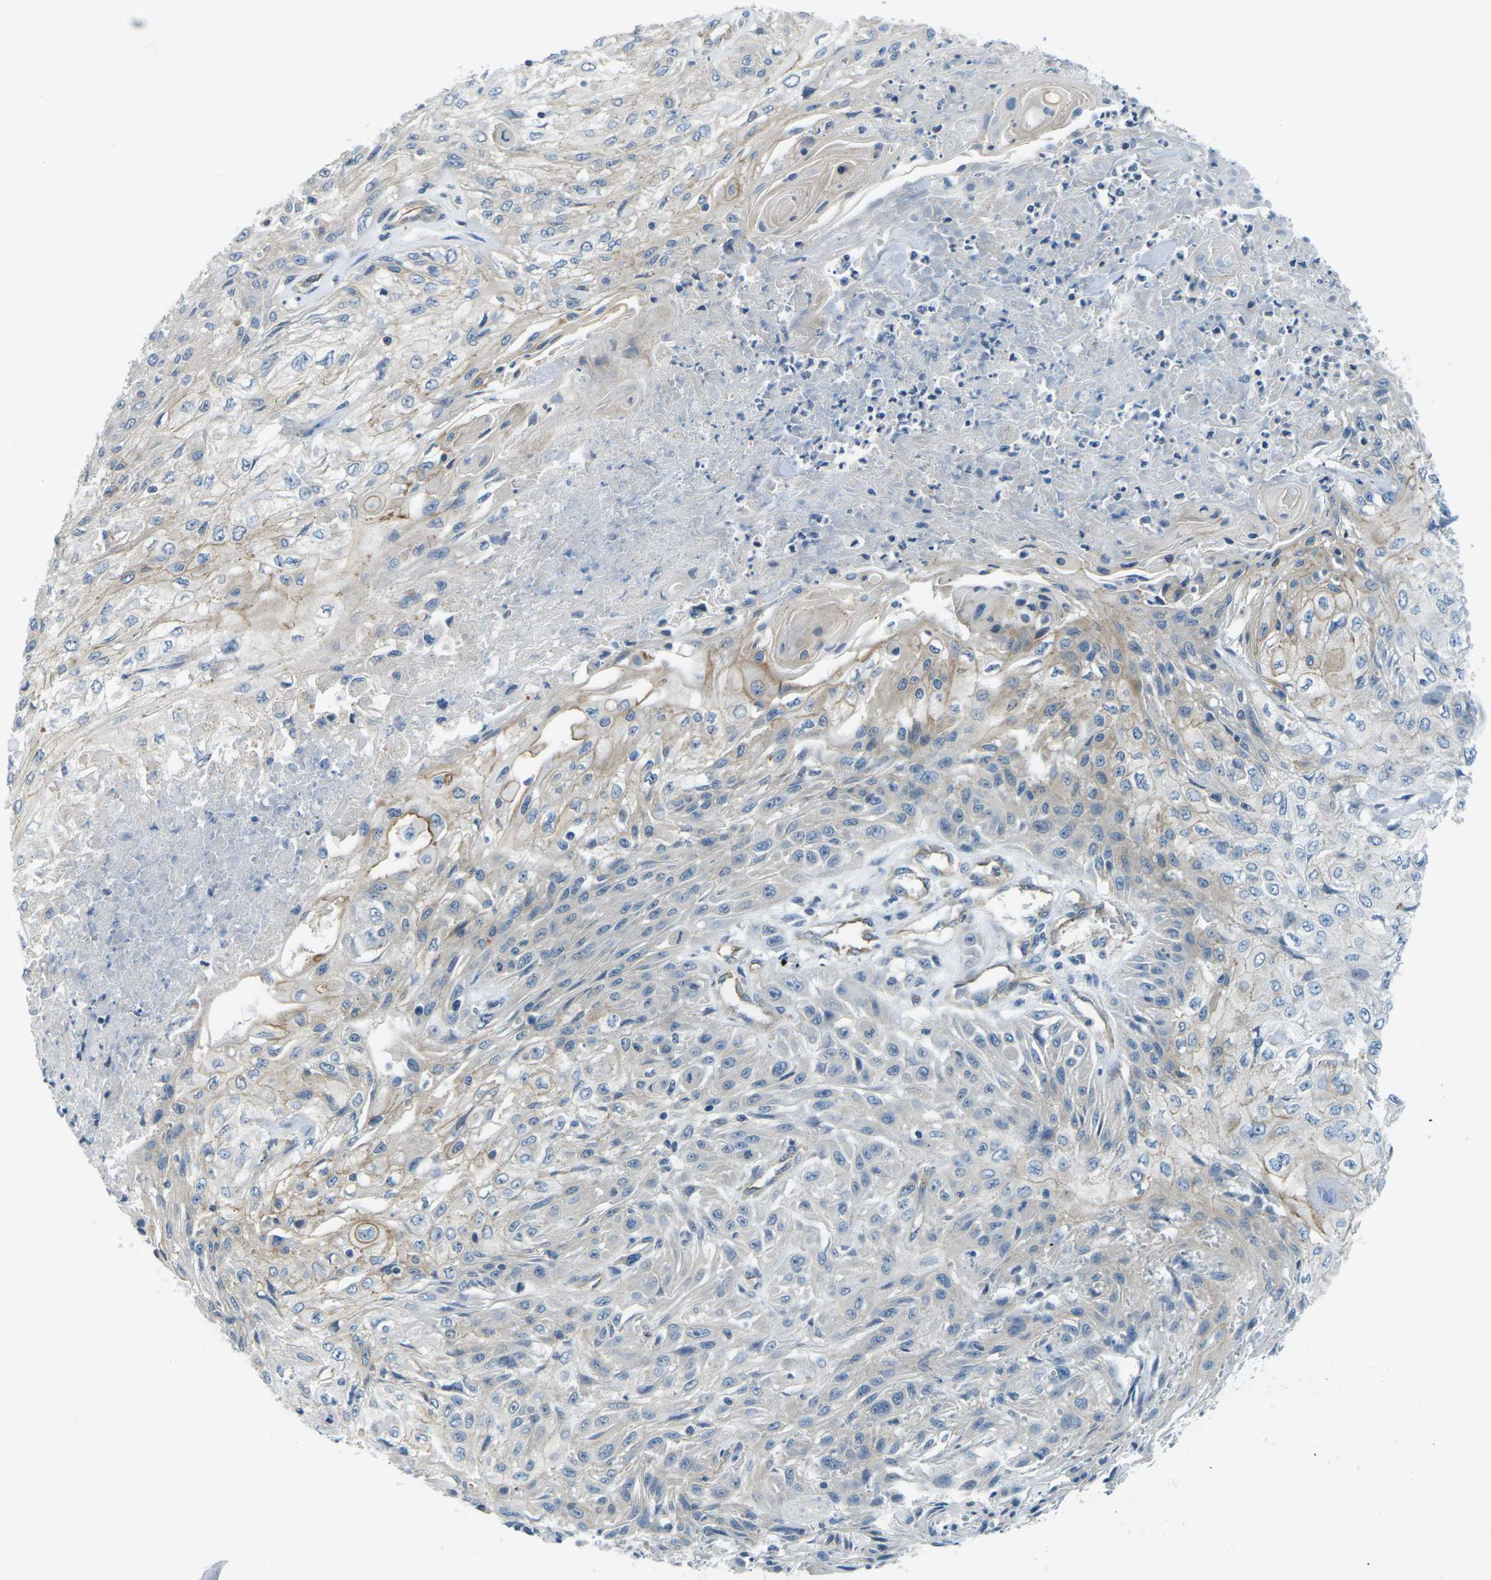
{"staining": {"intensity": "weak", "quantity": "25%-75%", "location": "cytoplasmic/membranous"}, "tissue": "skin cancer", "cell_type": "Tumor cells", "image_type": "cancer", "snomed": [{"axis": "morphology", "description": "Squamous cell carcinoma, NOS"}, {"axis": "topography", "description": "Skin"}], "caption": "IHC micrograph of neoplastic tissue: skin squamous cell carcinoma stained using immunohistochemistry exhibits low levels of weak protein expression localized specifically in the cytoplasmic/membranous of tumor cells, appearing as a cytoplasmic/membranous brown color.", "gene": "SLC13A3", "patient": {"sex": "male", "age": 75}}